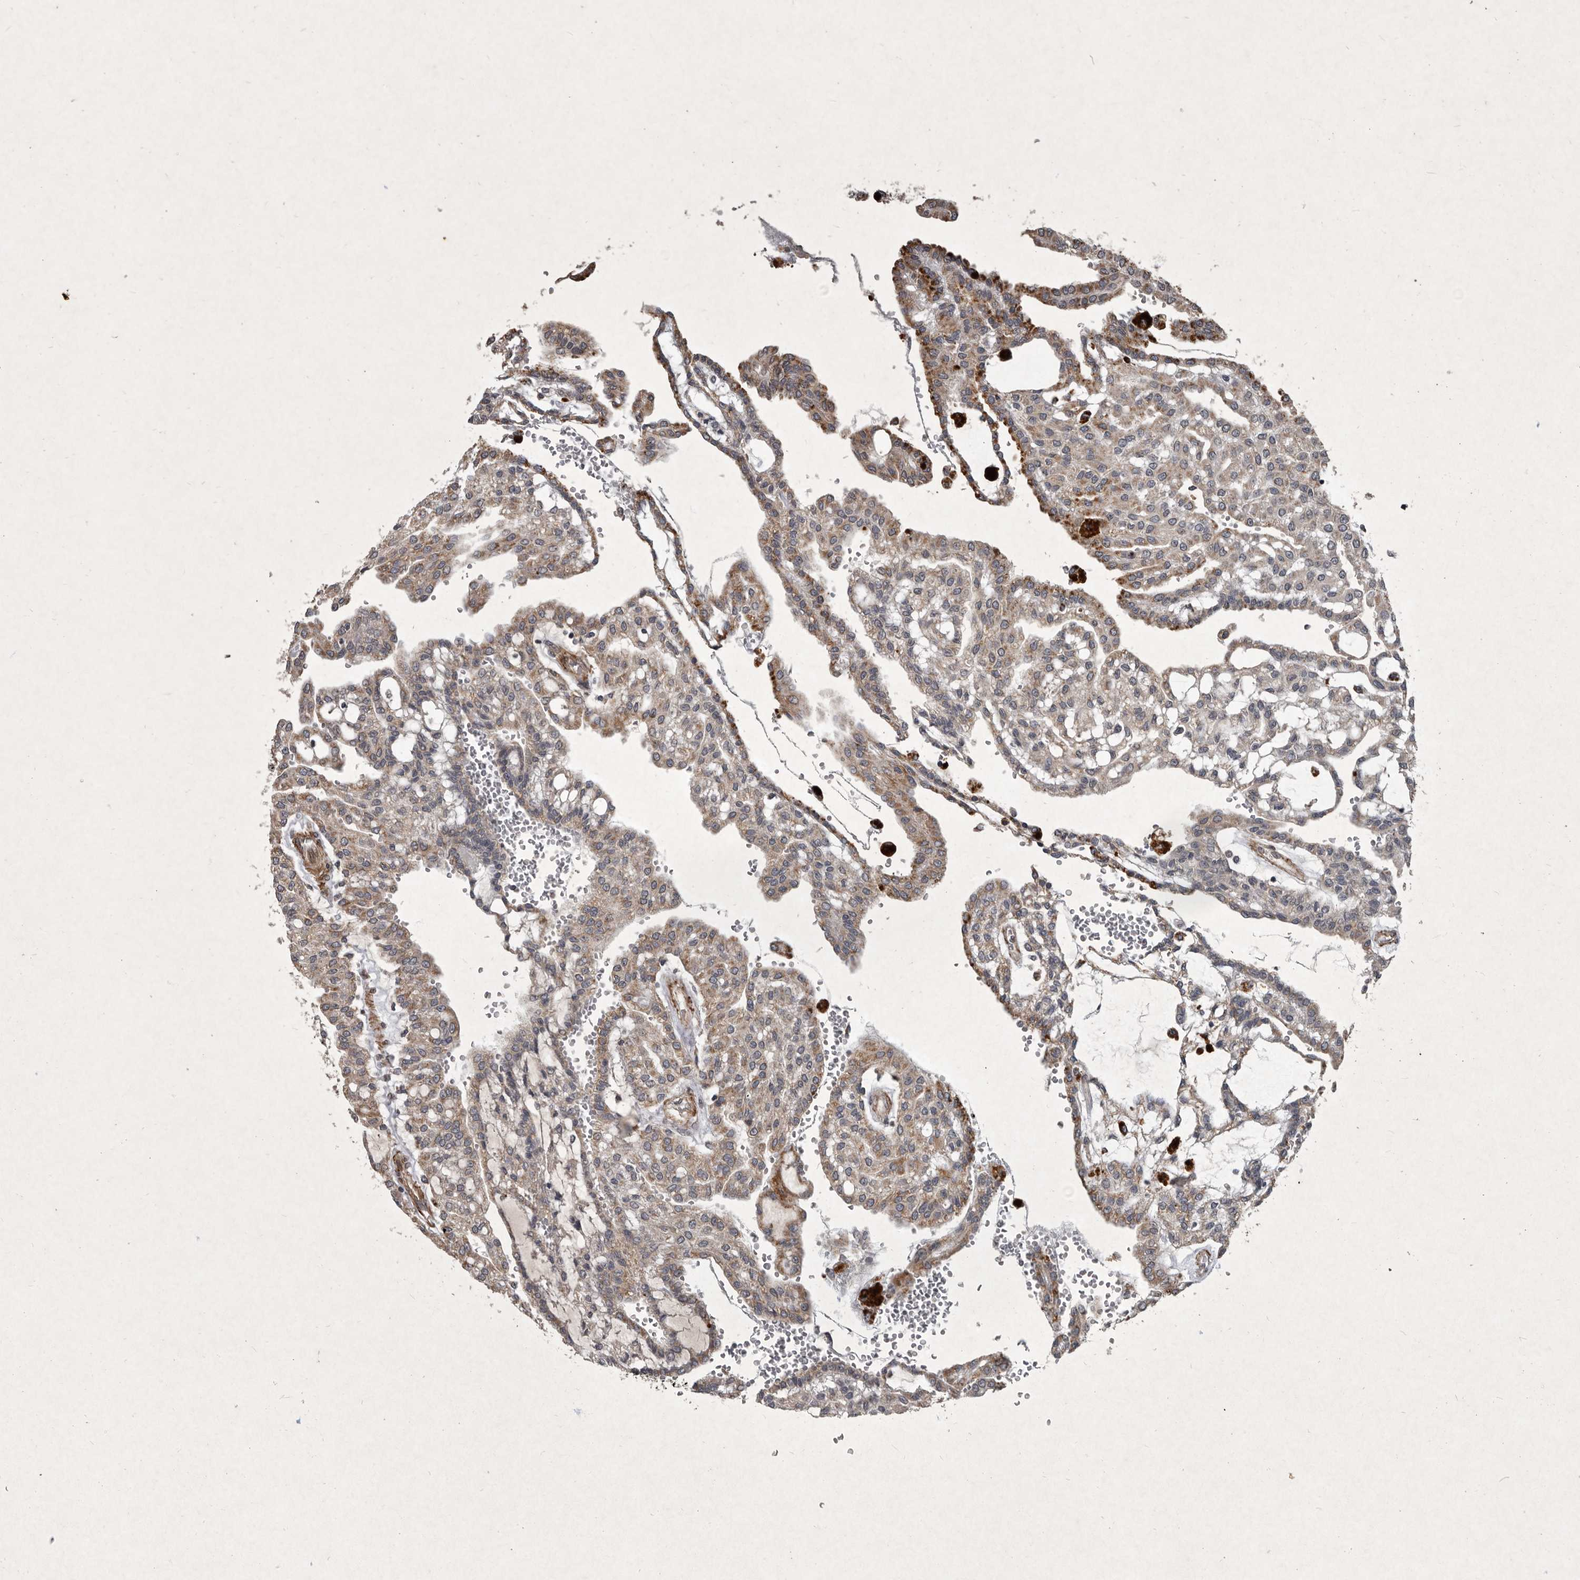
{"staining": {"intensity": "moderate", "quantity": "25%-75%", "location": "cytoplasmic/membranous"}, "tissue": "renal cancer", "cell_type": "Tumor cells", "image_type": "cancer", "snomed": [{"axis": "morphology", "description": "Adenocarcinoma, NOS"}, {"axis": "topography", "description": "Kidney"}], "caption": "An immunohistochemistry (IHC) photomicrograph of tumor tissue is shown. Protein staining in brown highlights moderate cytoplasmic/membranous positivity in renal adenocarcinoma within tumor cells.", "gene": "MRPS15", "patient": {"sex": "male", "age": 63}}